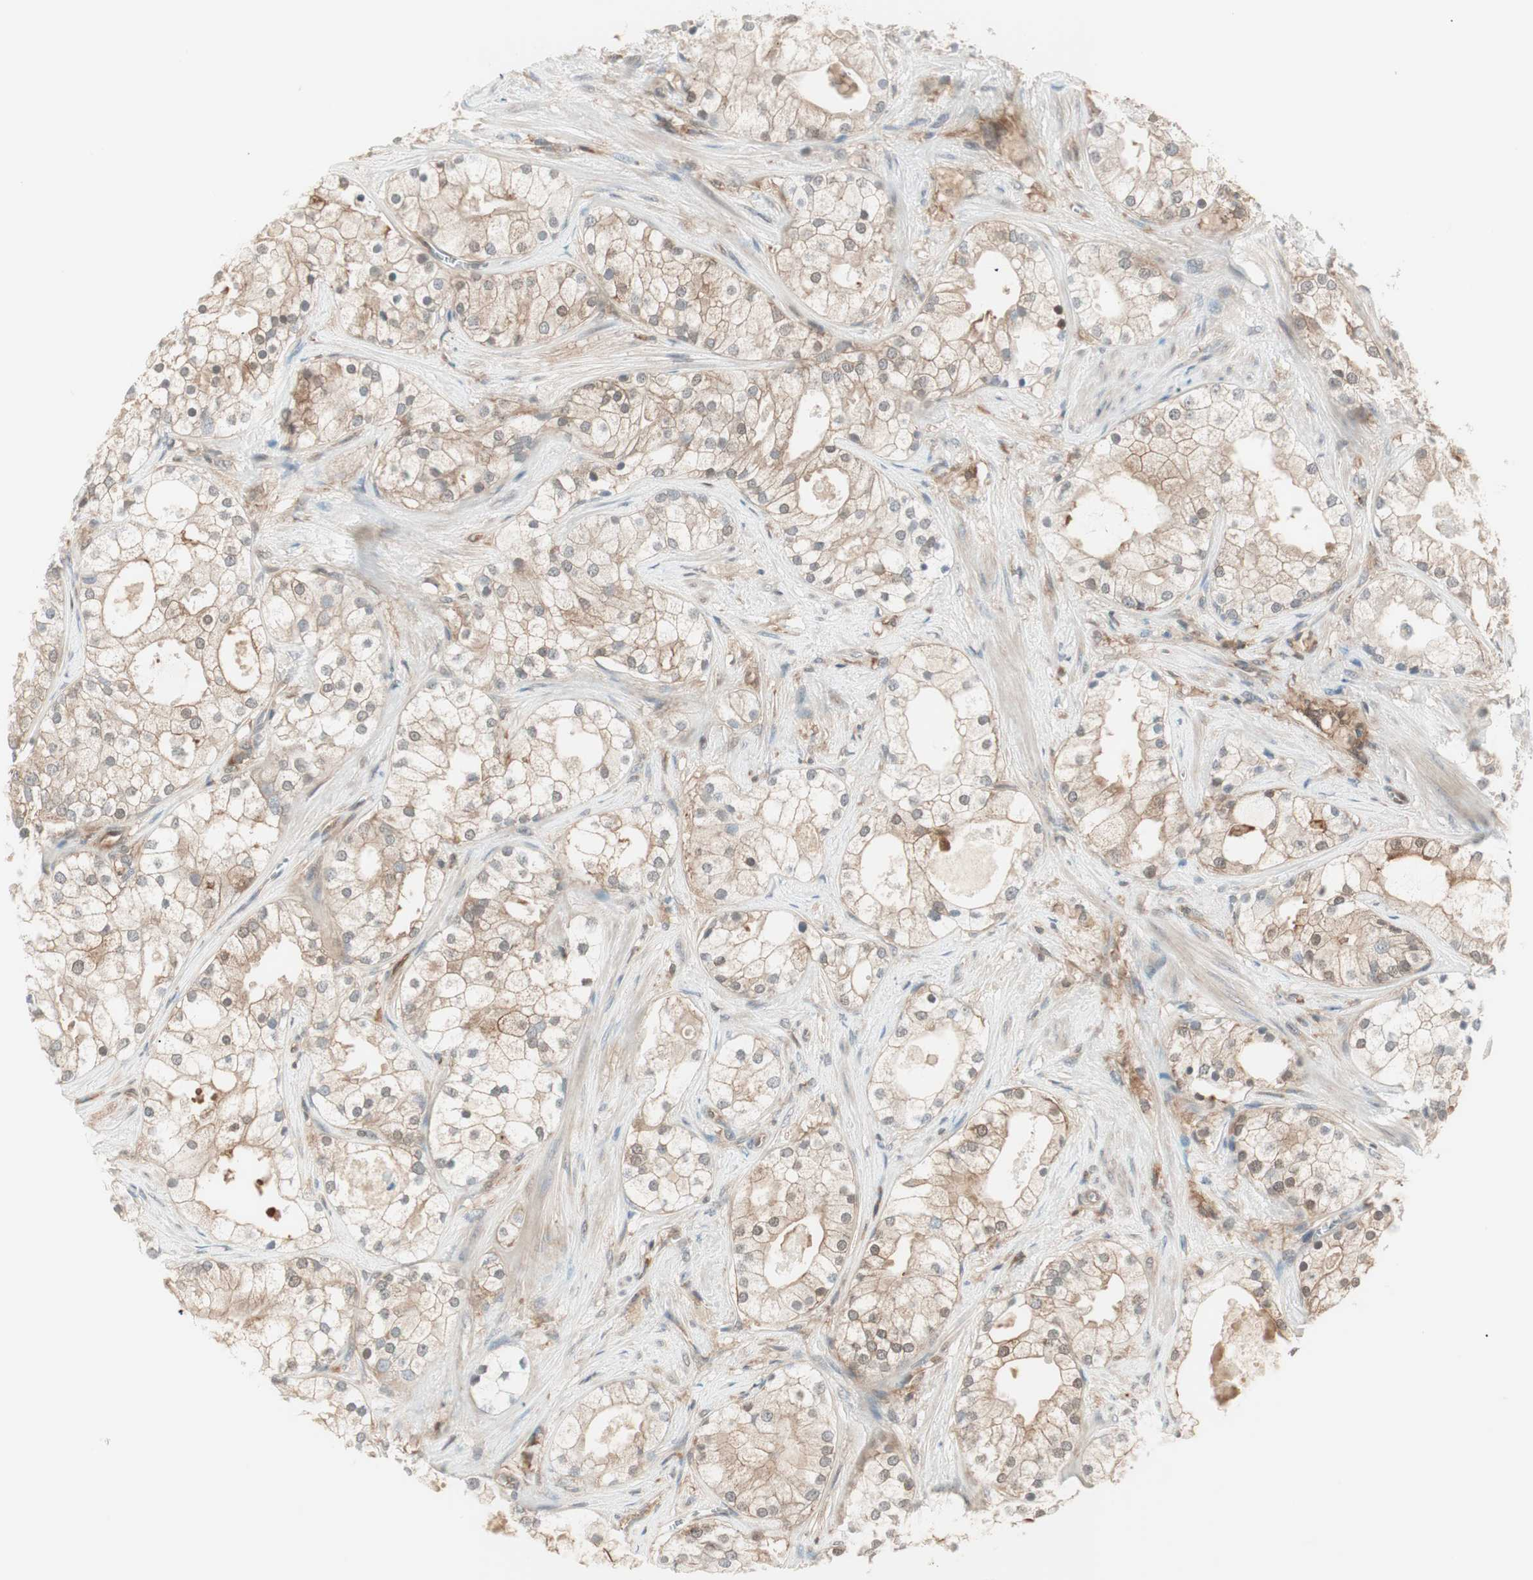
{"staining": {"intensity": "moderate", "quantity": ">75%", "location": "cytoplasmic/membranous"}, "tissue": "prostate cancer", "cell_type": "Tumor cells", "image_type": "cancer", "snomed": [{"axis": "morphology", "description": "Adenocarcinoma, Low grade"}, {"axis": "topography", "description": "Prostate"}], "caption": "Immunohistochemistry (IHC) (DAB) staining of prostate cancer (adenocarcinoma (low-grade)) shows moderate cytoplasmic/membranous protein expression in approximately >75% of tumor cells.", "gene": "GALT", "patient": {"sex": "male", "age": 58}}